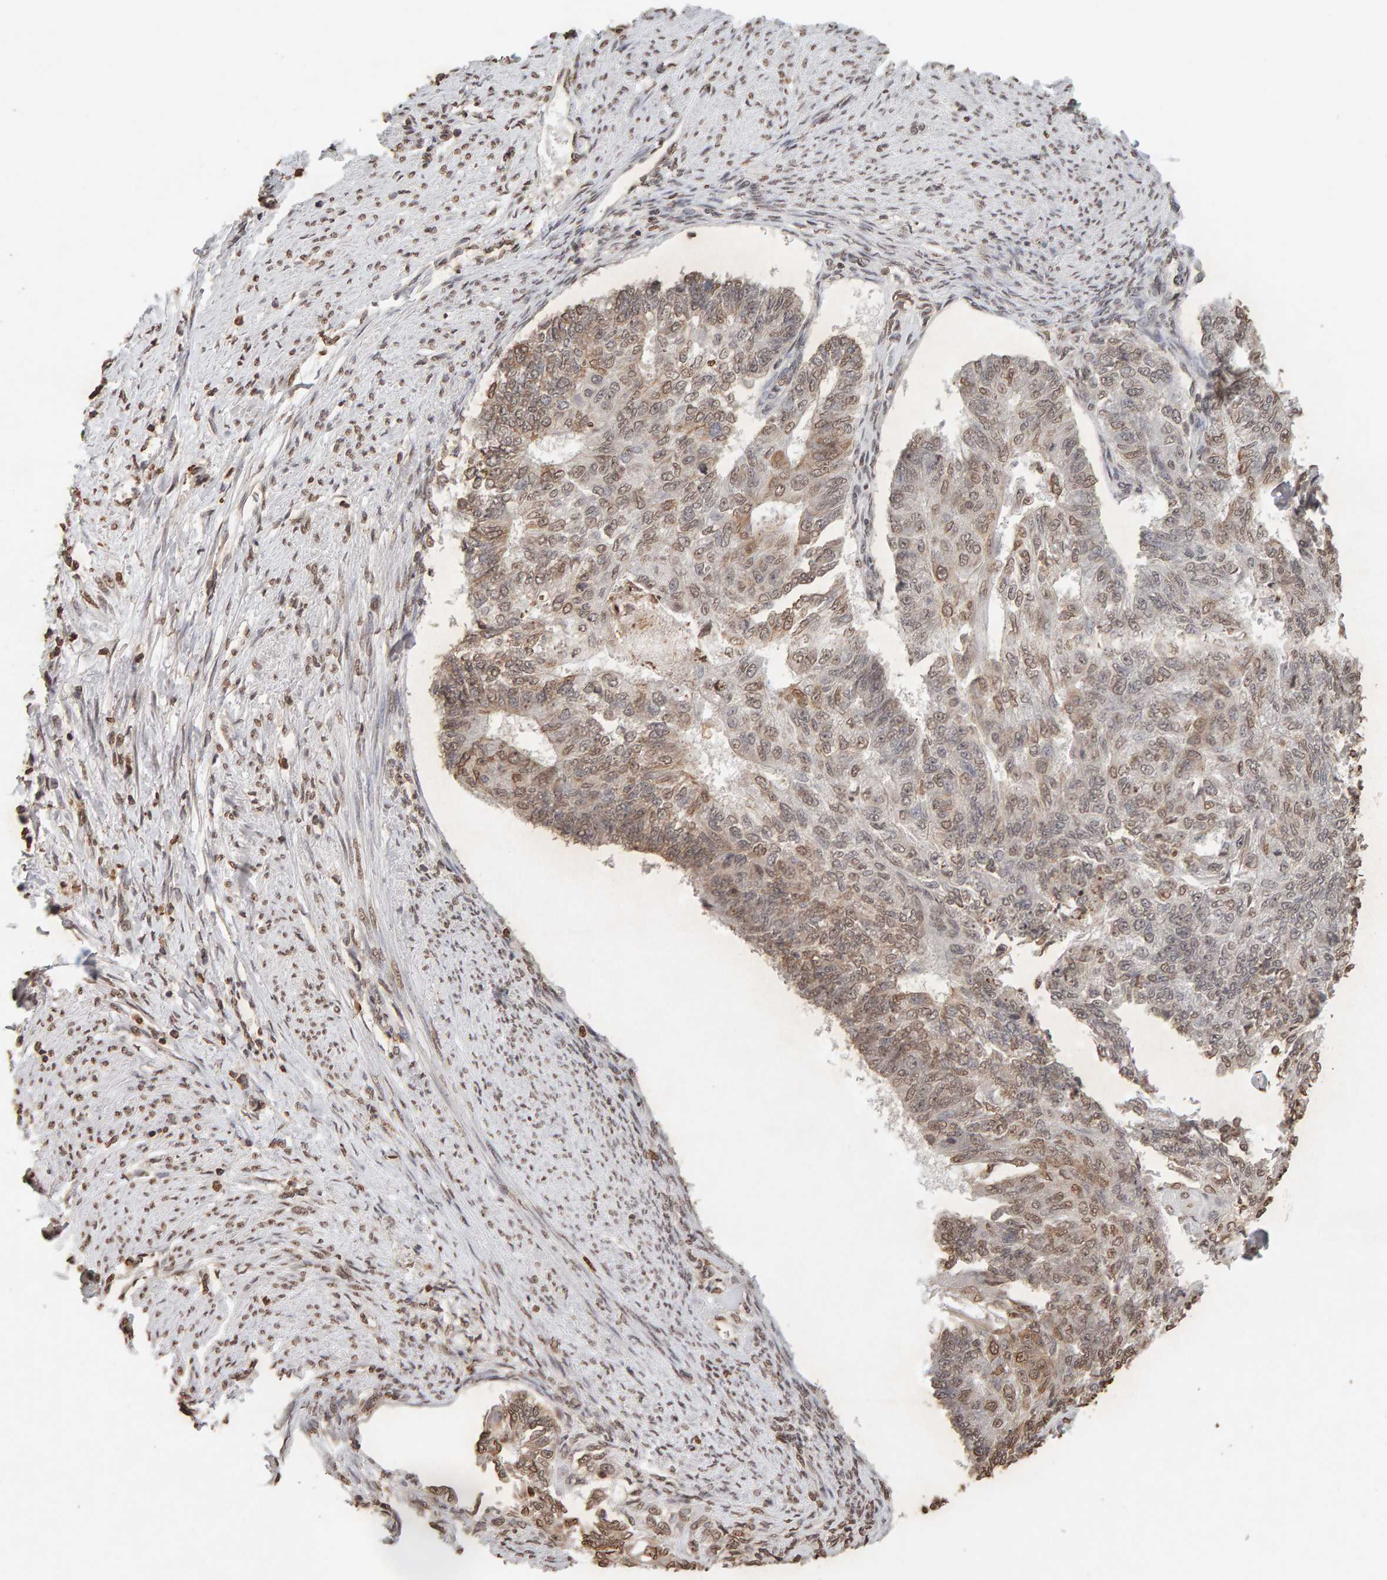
{"staining": {"intensity": "moderate", "quantity": ">75%", "location": "nuclear"}, "tissue": "endometrial cancer", "cell_type": "Tumor cells", "image_type": "cancer", "snomed": [{"axis": "morphology", "description": "Adenocarcinoma, NOS"}, {"axis": "topography", "description": "Endometrium"}], "caption": "Immunohistochemistry (IHC) of endometrial cancer displays medium levels of moderate nuclear staining in about >75% of tumor cells.", "gene": "DNAJB5", "patient": {"sex": "female", "age": 32}}